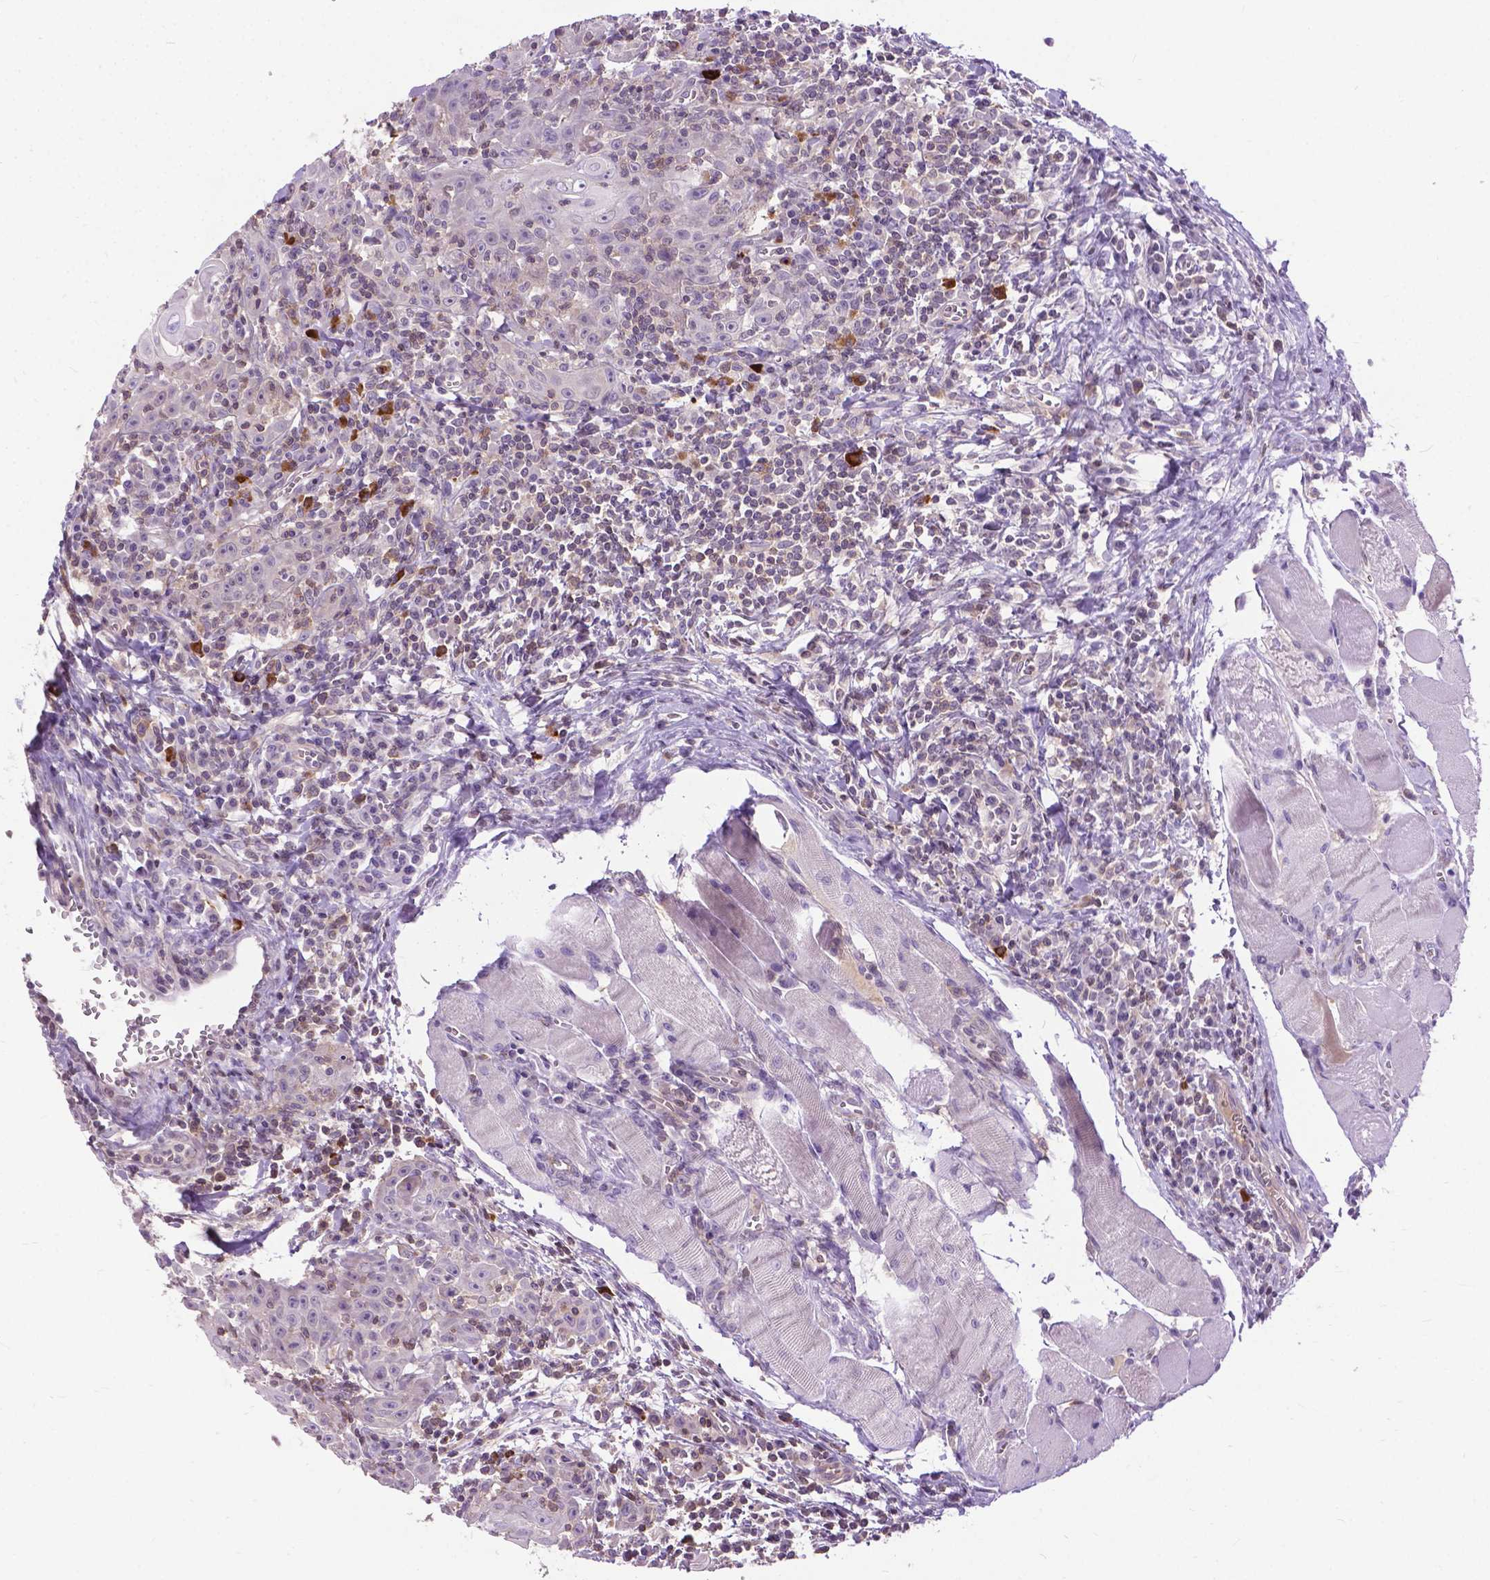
{"staining": {"intensity": "negative", "quantity": "none", "location": "none"}, "tissue": "head and neck cancer", "cell_type": "Tumor cells", "image_type": "cancer", "snomed": [{"axis": "morphology", "description": "Squamous cell carcinoma, NOS"}, {"axis": "topography", "description": "Head-Neck"}], "caption": "There is no significant expression in tumor cells of squamous cell carcinoma (head and neck). (DAB immunohistochemistry, high magnification).", "gene": "JAK3", "patient": {"sex": "male", "age": 52}}